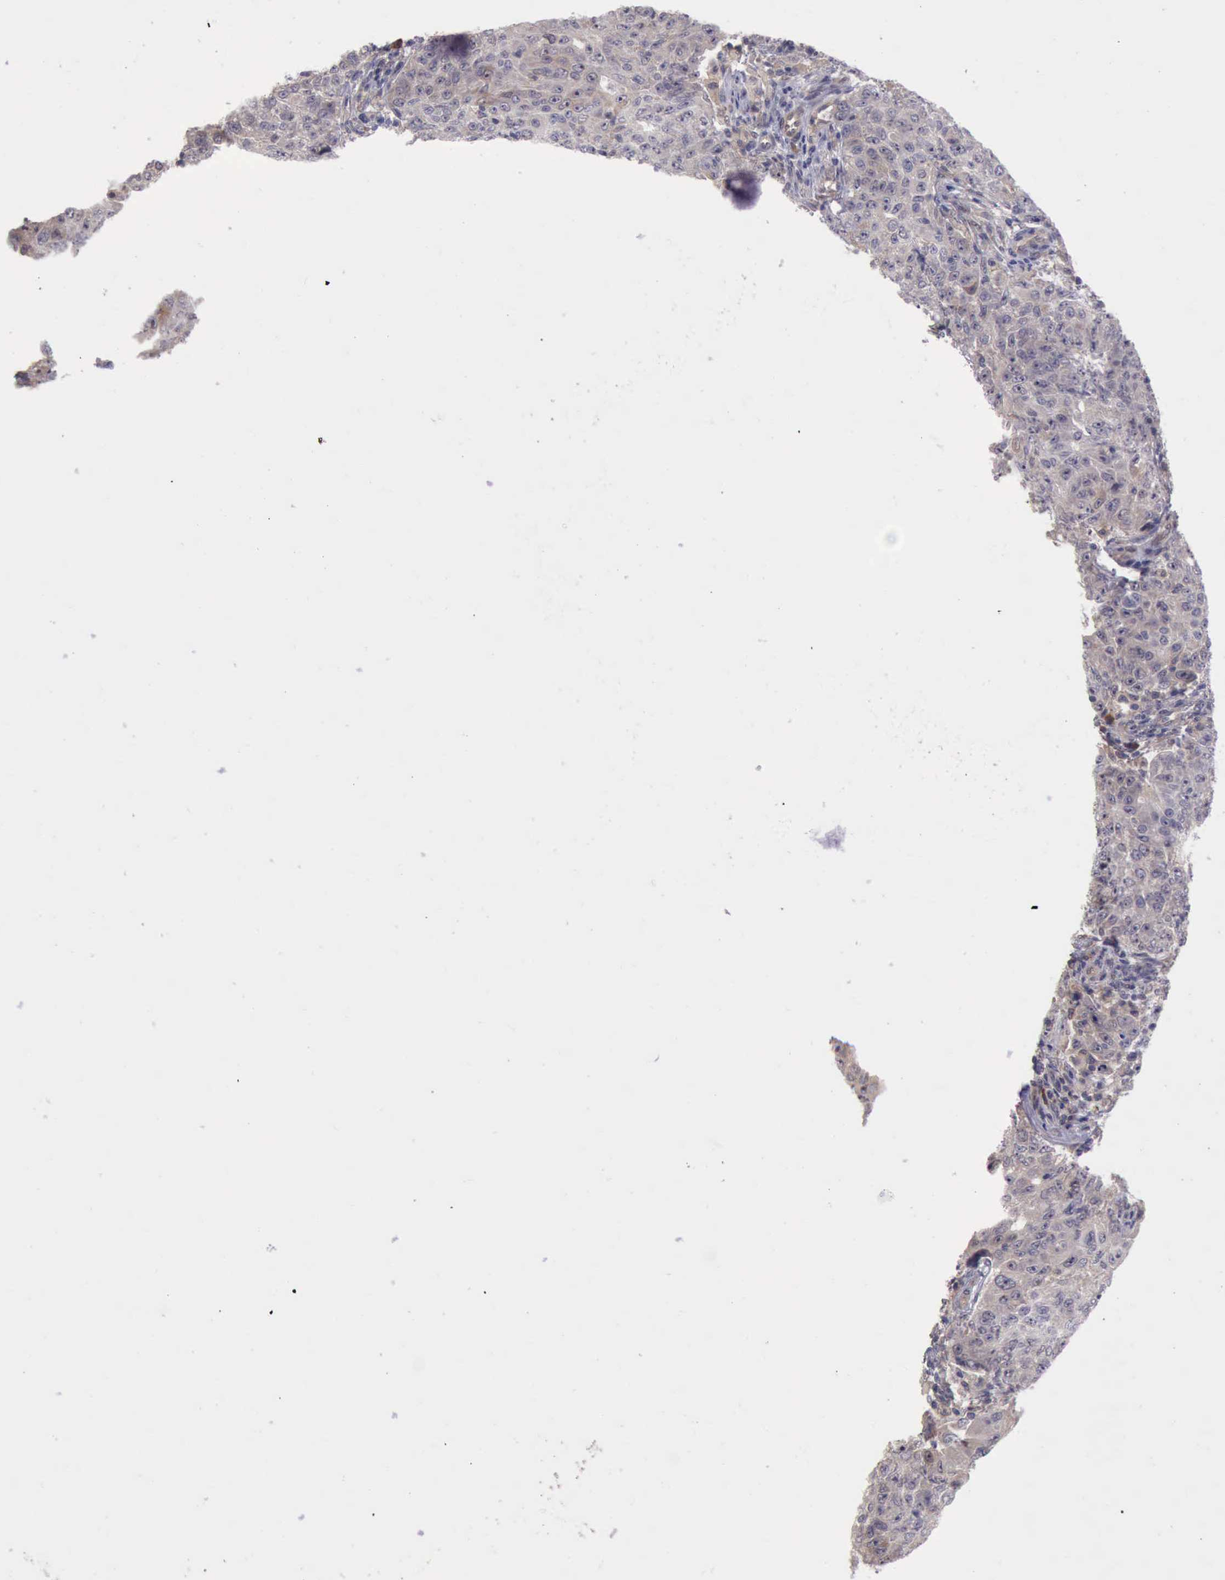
{"staining": {"intensity": "weak", "quantity": "25%-75%", "location": "cytoplasmic/membranous"}, "tissue": "lymph node", "cell_type": "Germinal center cells", "image_type": "normal", "snomed": [{"axis": "morphology", "description": "Normal tissue, NOS"}, {"axis": "topography", "description": "Lymph node"}], "caption": "A low amount of weak cytoplasmic/membranous staining is identified in about 25%-75% of germinal center cells in benign lymph node.", "gene": "DNAJB7", "patient": {"sex": "female", "age": 42}}